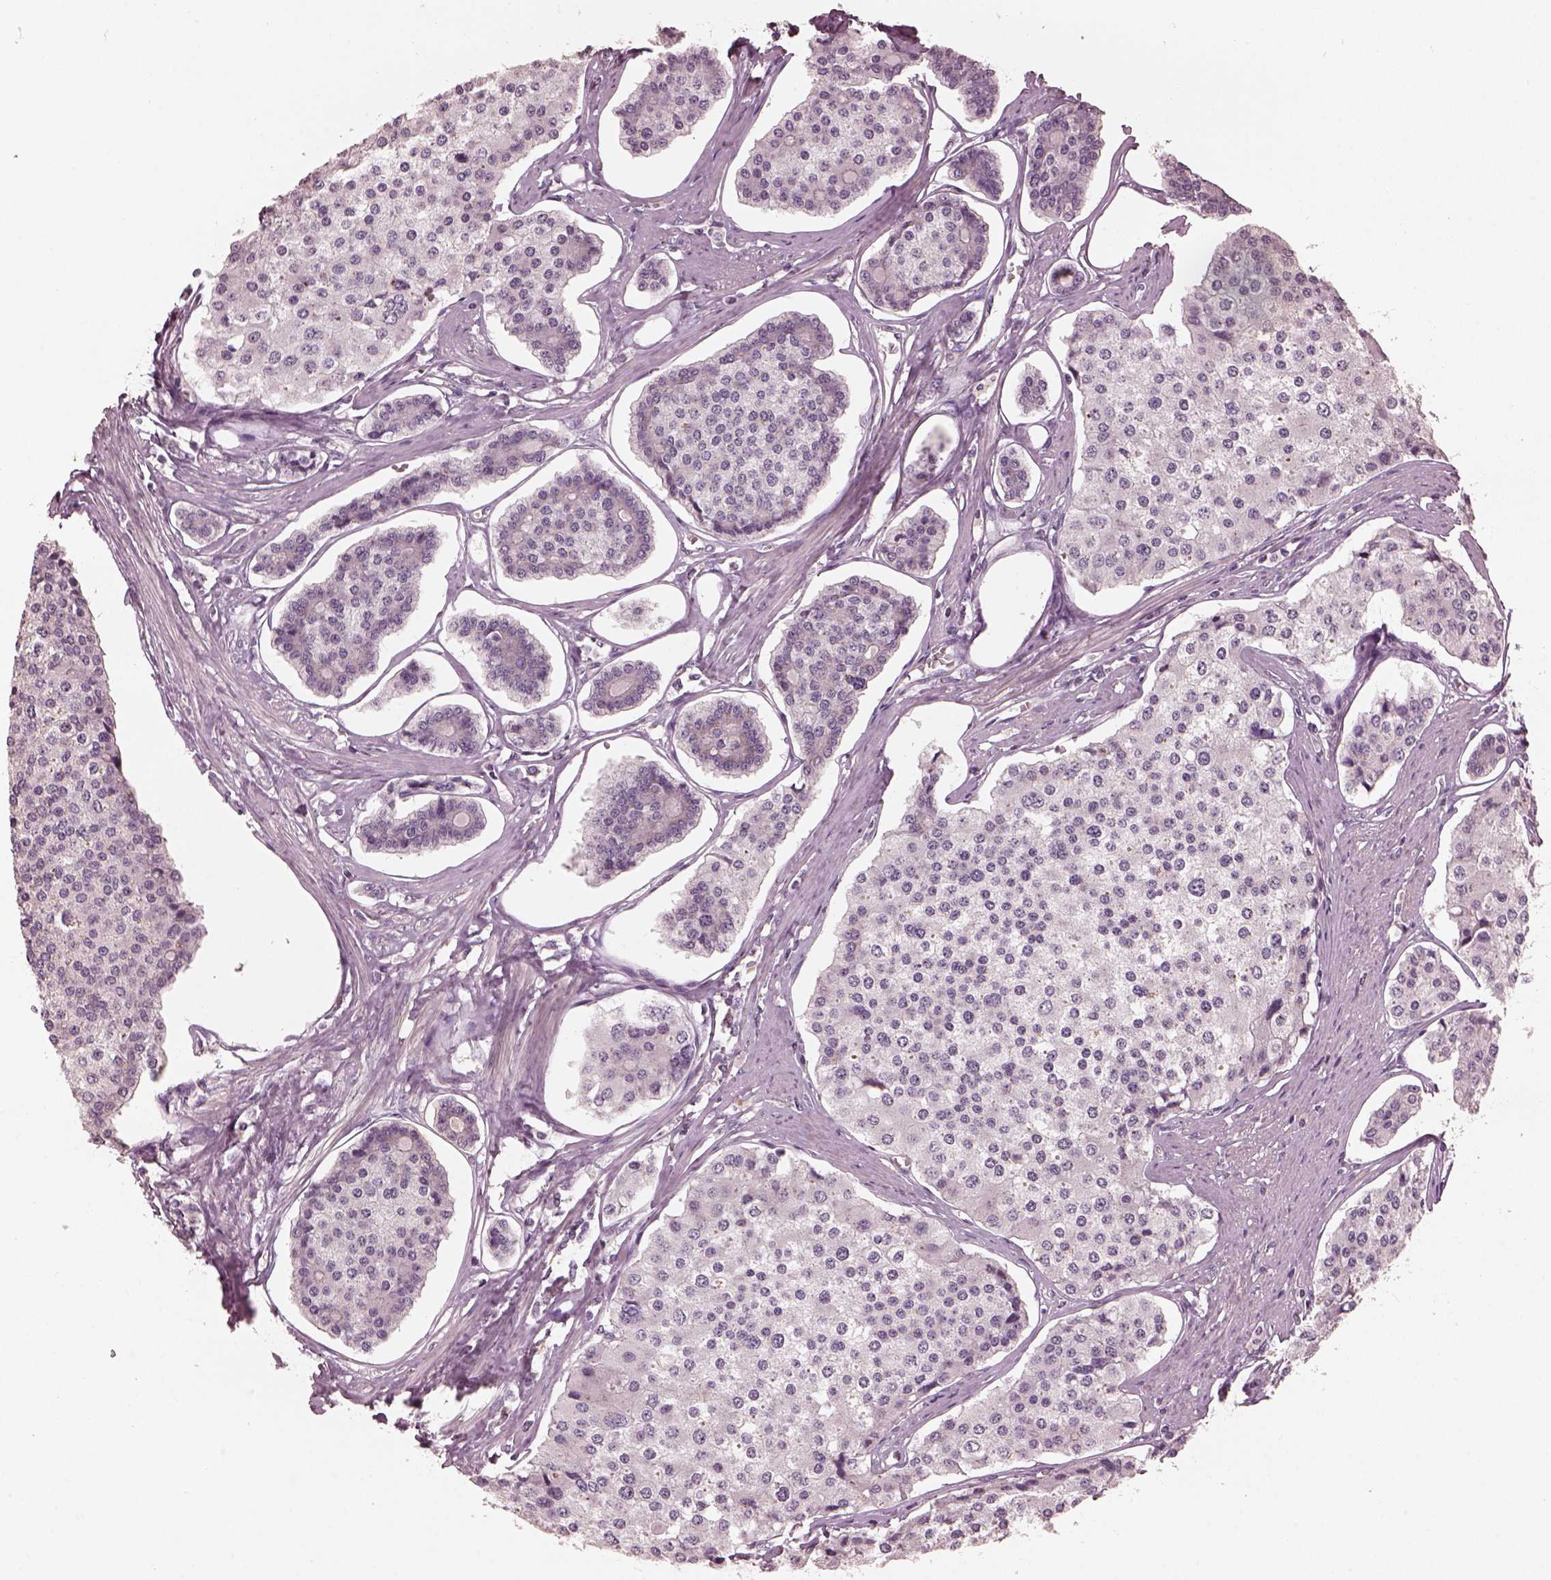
{"staining": {"intensity": "negative", "quantity": "none", "location": "none"}, "tissue": "carcinoid", "cell_type": "Tumor cells", "image_type": "cancer", "snomed": [{"axis": "morphology", "description": "Carcinoid, malignant, NOS"}, {"axis": "topography", "description": "Small intestine"}], "caption": "Human malignant carcinoid stained for a protein using immunohistochemistry (IHC) demonstrates no staining in tumor cells.", "gene": "OPTC", "patient": {"sex": "female", "age": 65}}